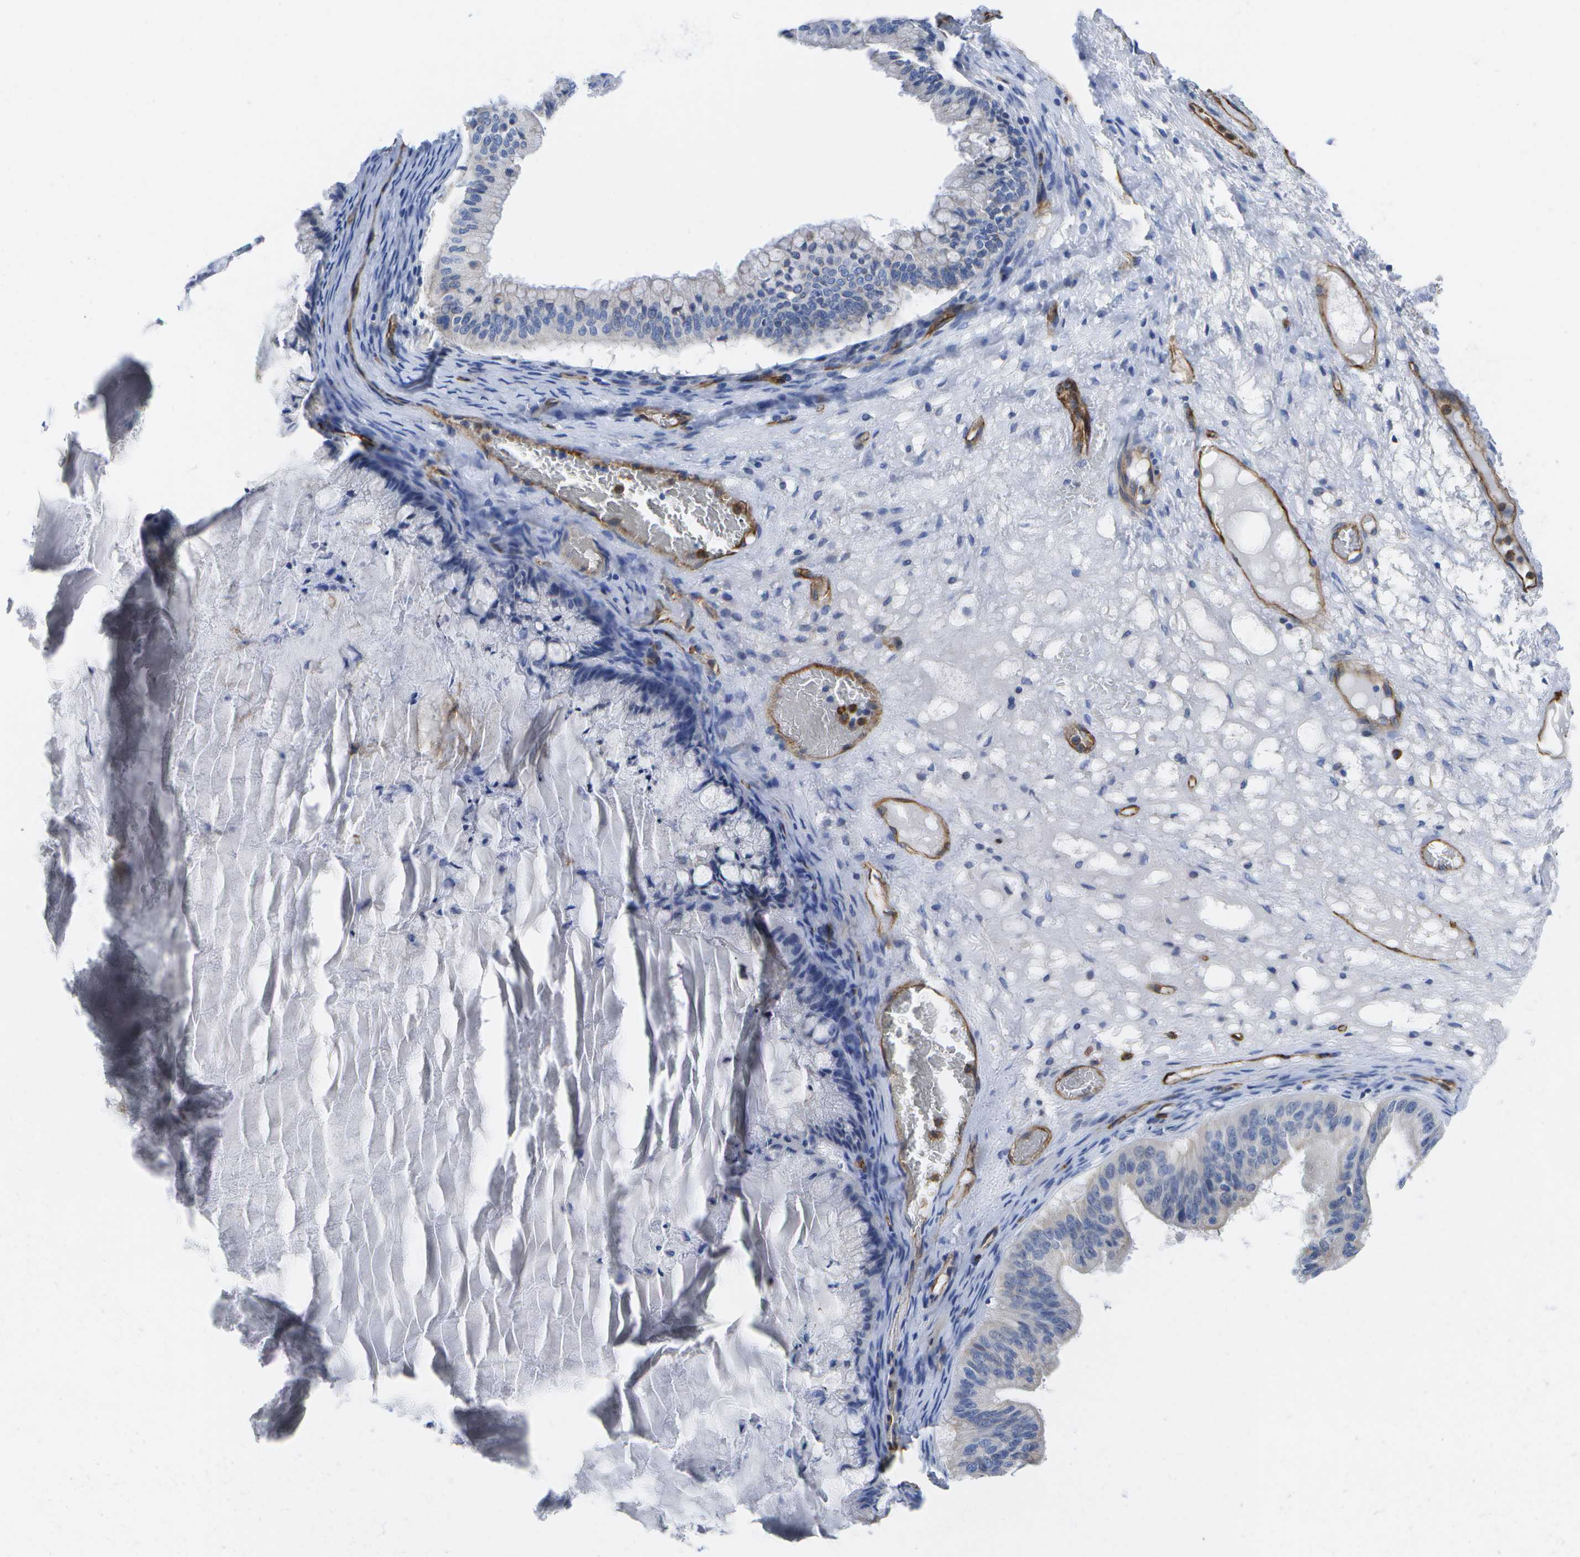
{"staining": {"intensity": "negative", "quantity": "none", "location": "none"}, "tissue": "ovarian cancer", "cell_type": "Tumor cells", "image_type": "cancer", "snomed": [{"axis": "morphology", "description": "Cystadenocarcinoma, mucinous, NOS"}, {"axis": "topography", "description": "Ovary"}], "caption": "Tumor cells are negative for protein expression in human ovarian mucinous cystadenocarcinoma.", "gene": "DYSF", "patient": {"sex": "female", "age": 57}}